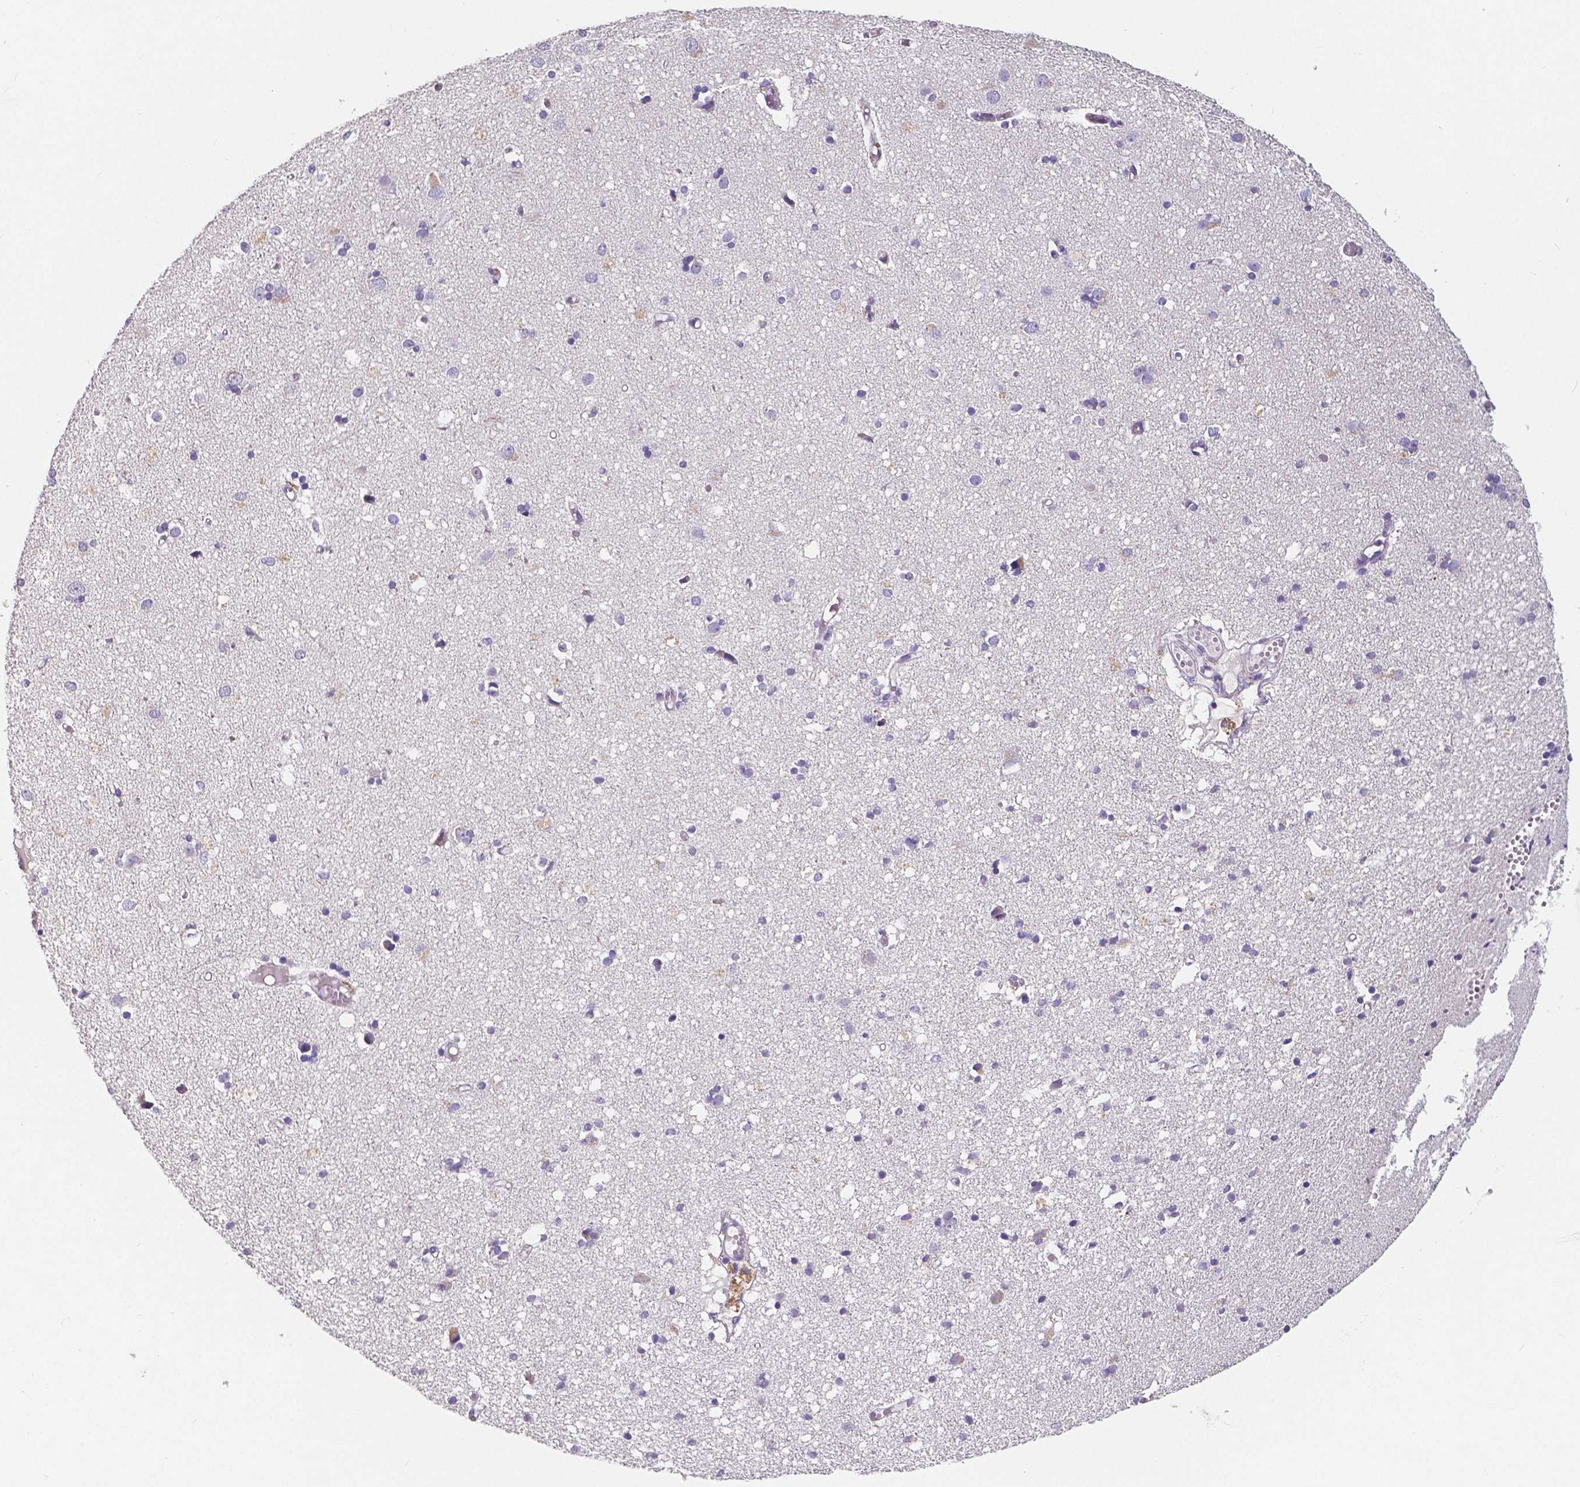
{"staining": {"intensity": "negative", "quantity": "none", "location": "none"}, "tissue": "cerebral cortex", "cell_type": "Endothelial cells", "image_type": "normal", "snomed": [{"axis": "morphology", "description": "Normal tissue, NOS"}, {"axis": "morphology", "description": "Glioma, malignant, High grade"}, {"axis": "topography", "description": "Cerebral cortex"}], "caption": "Cerebral cortex was stained to show a protein in brown. There is no significant staining in endothelial cells. (DAB (3,3'-diaminobenzidine) IHC with hematoxylin counter stain).", "gene": "ACP5", "patient": {"sex": "male", "age": 71}}